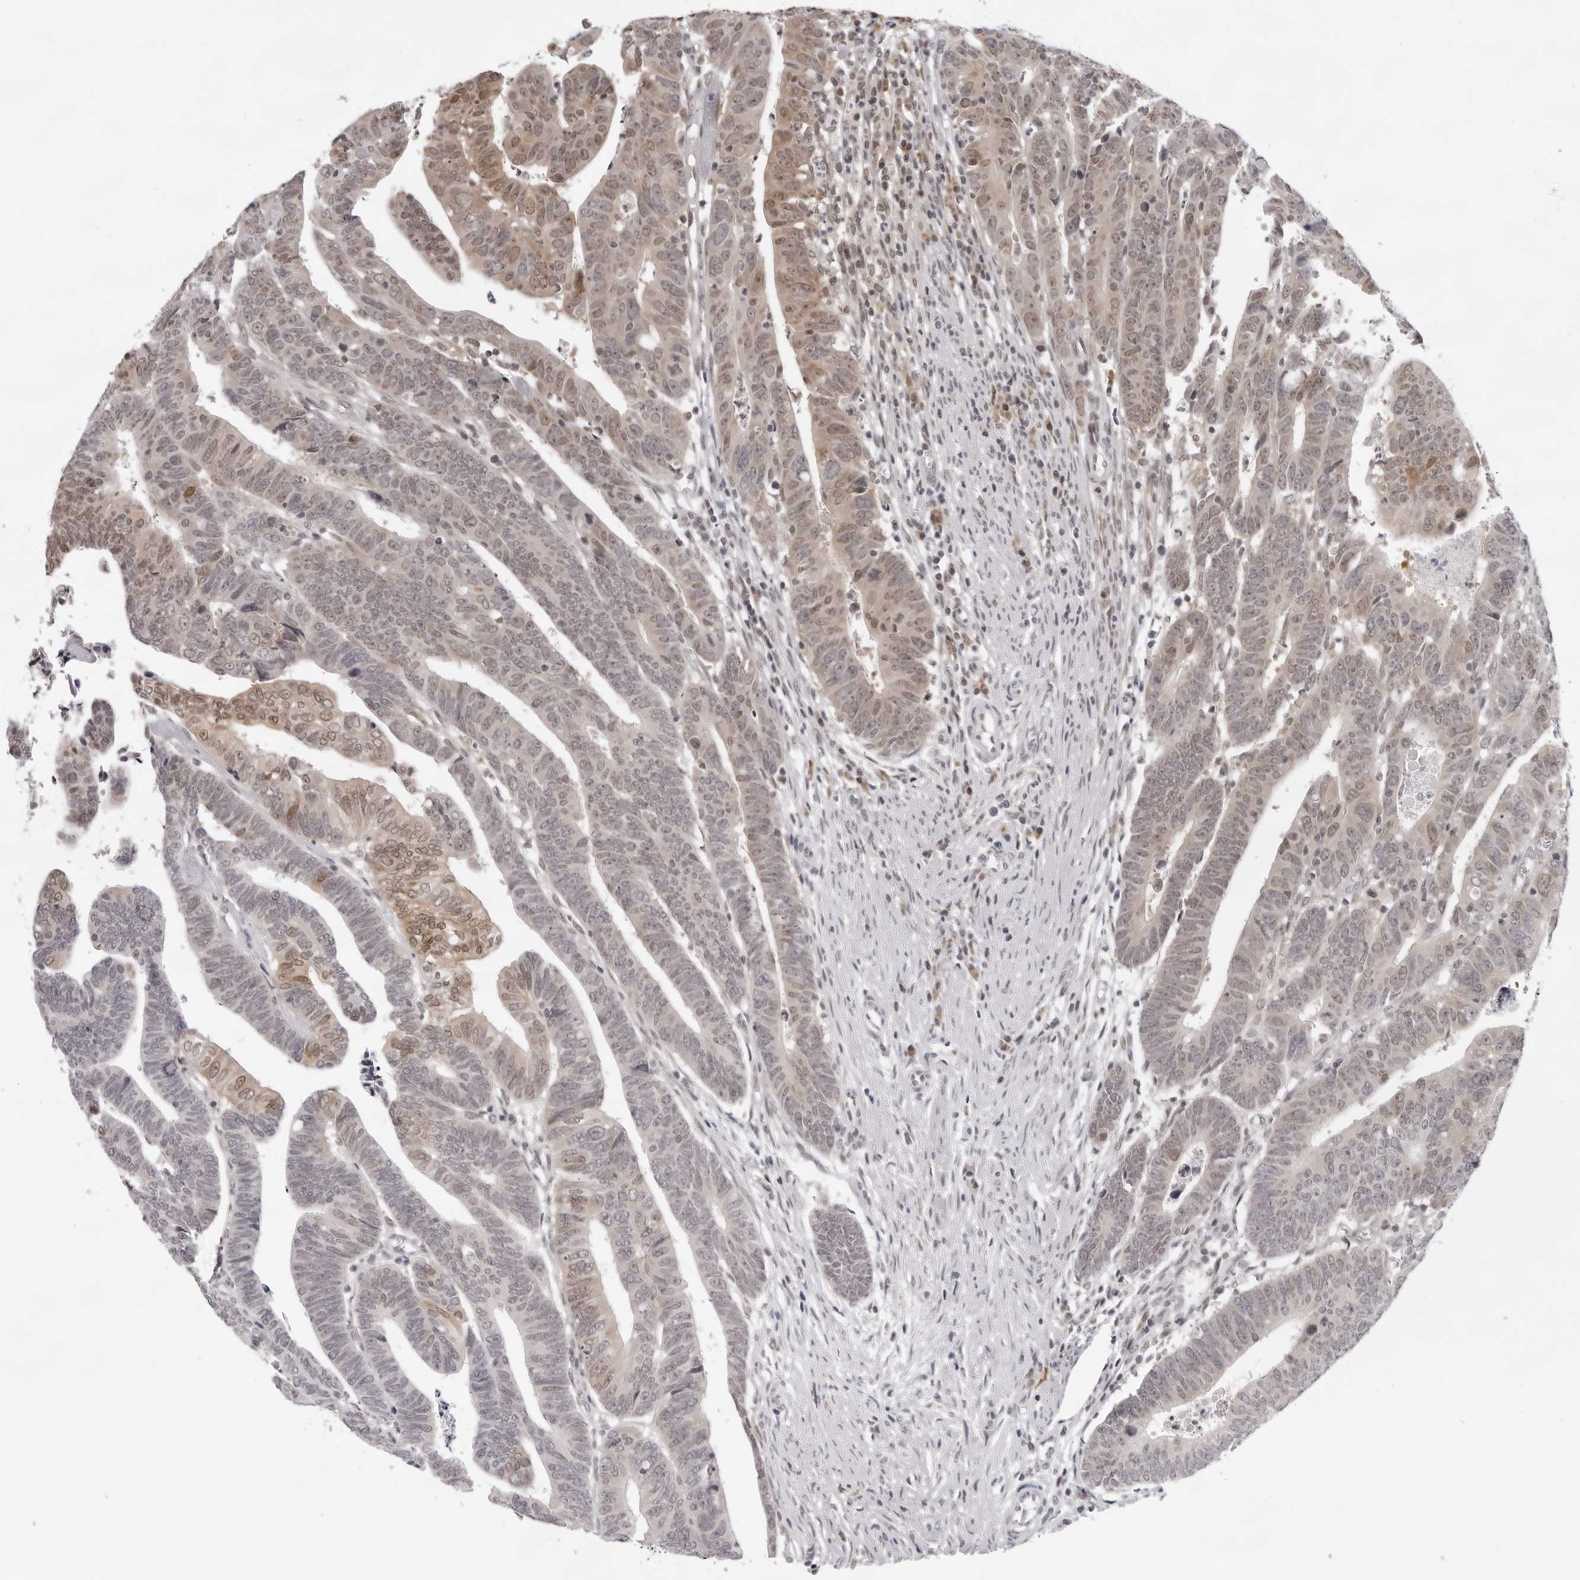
{"staining": {"intensity": "moderate", "quantity": "<25%", "location": "cytoplasmic/membranous,nuclear"}, "tissue": "colorectal cancer", "cell_type": "Tumor cells", "image_type": "cancer", "snomed": [{"axis": "morphology", "description": "Adenocarcinoma, NOS"}, {"axis": "topography", "description": "Rectum"}], "caption": "A low amount of moderate cytoplasmic/membranous and nuclear positivity is seen in approximately <25% of tumor cells in colorectal cancer tissue.", "gene": "CASP7", "patient": {"sex": "female", "age": 65}}